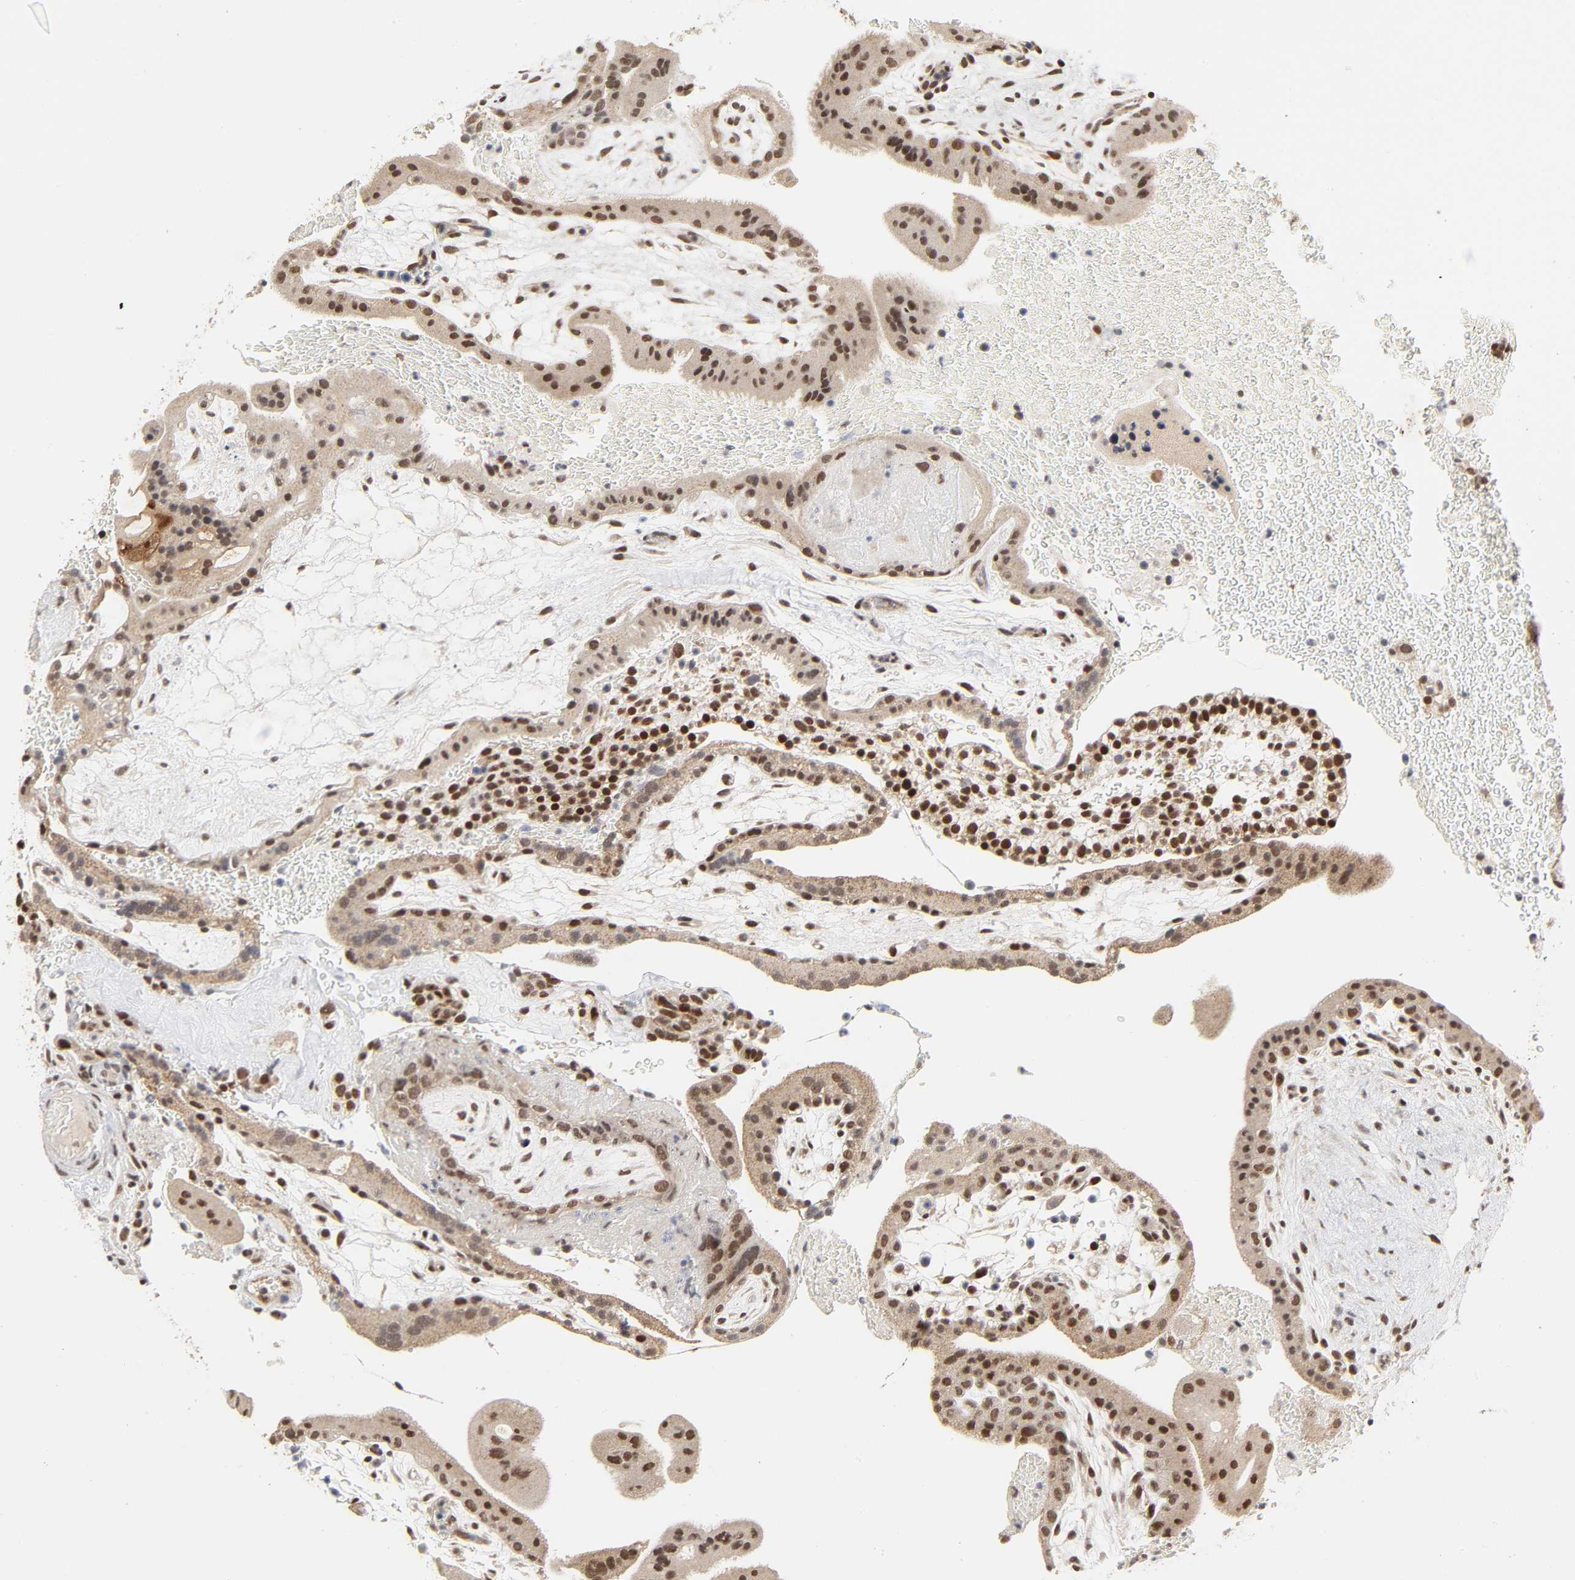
{"staining": {"intensity": "strong", "quantity": ">75%", "location": "nuclear"}, "tissue": "placenta", "cell_type": "Trophoblastic cells", "image_type": "normal", "snomed": [{"axis": "morphology", "description": "Normal tissue, NOS"}, {"axis": "topography", "description": "Placenta"}], "caption": "A brown stain labels strong nuclear expression of a protein in trophoblastic cells of normal placenta. Using DAB (brown) and hematoxylin (blue) stains, captured at high magnification using brightfield microscopy.", "gene": "ZKSCAN8", "patient": {"sex": "female", "age": 19}}